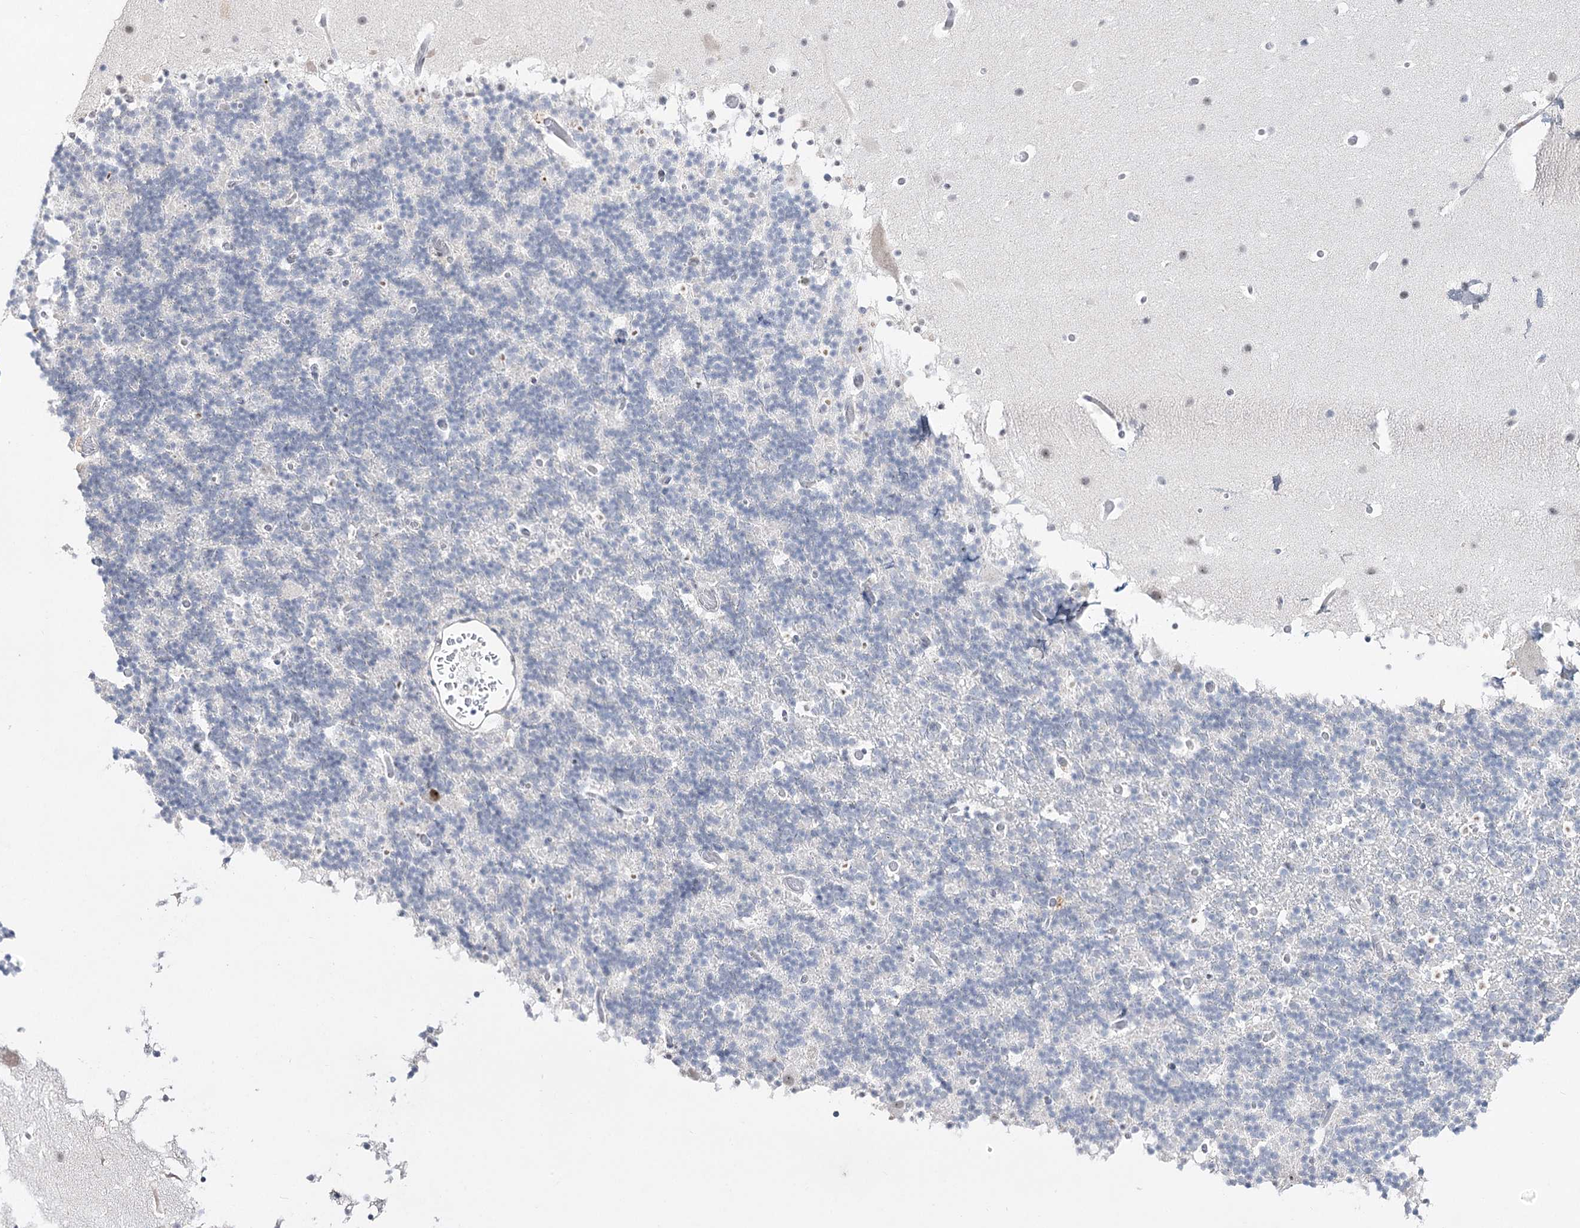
{"staining": {"intensity": "negative", "quantity": "none", "location": "none"}, "tissue": "cerebellum", "cell_type": "Cells in granular layer", "image_type": "normal", "snomed": [{"axis": "morphology", "description": "Normal tissue, NOS"}, {"axis": "topography", "description": "Cerebellum"}], "caption": "This is an immunohistochemistry histopathology image of normal cerebellum. There is no expression in cells in granular layer.", "gene": "DDX50", "patient": {"sex": "male", "age": 57}}